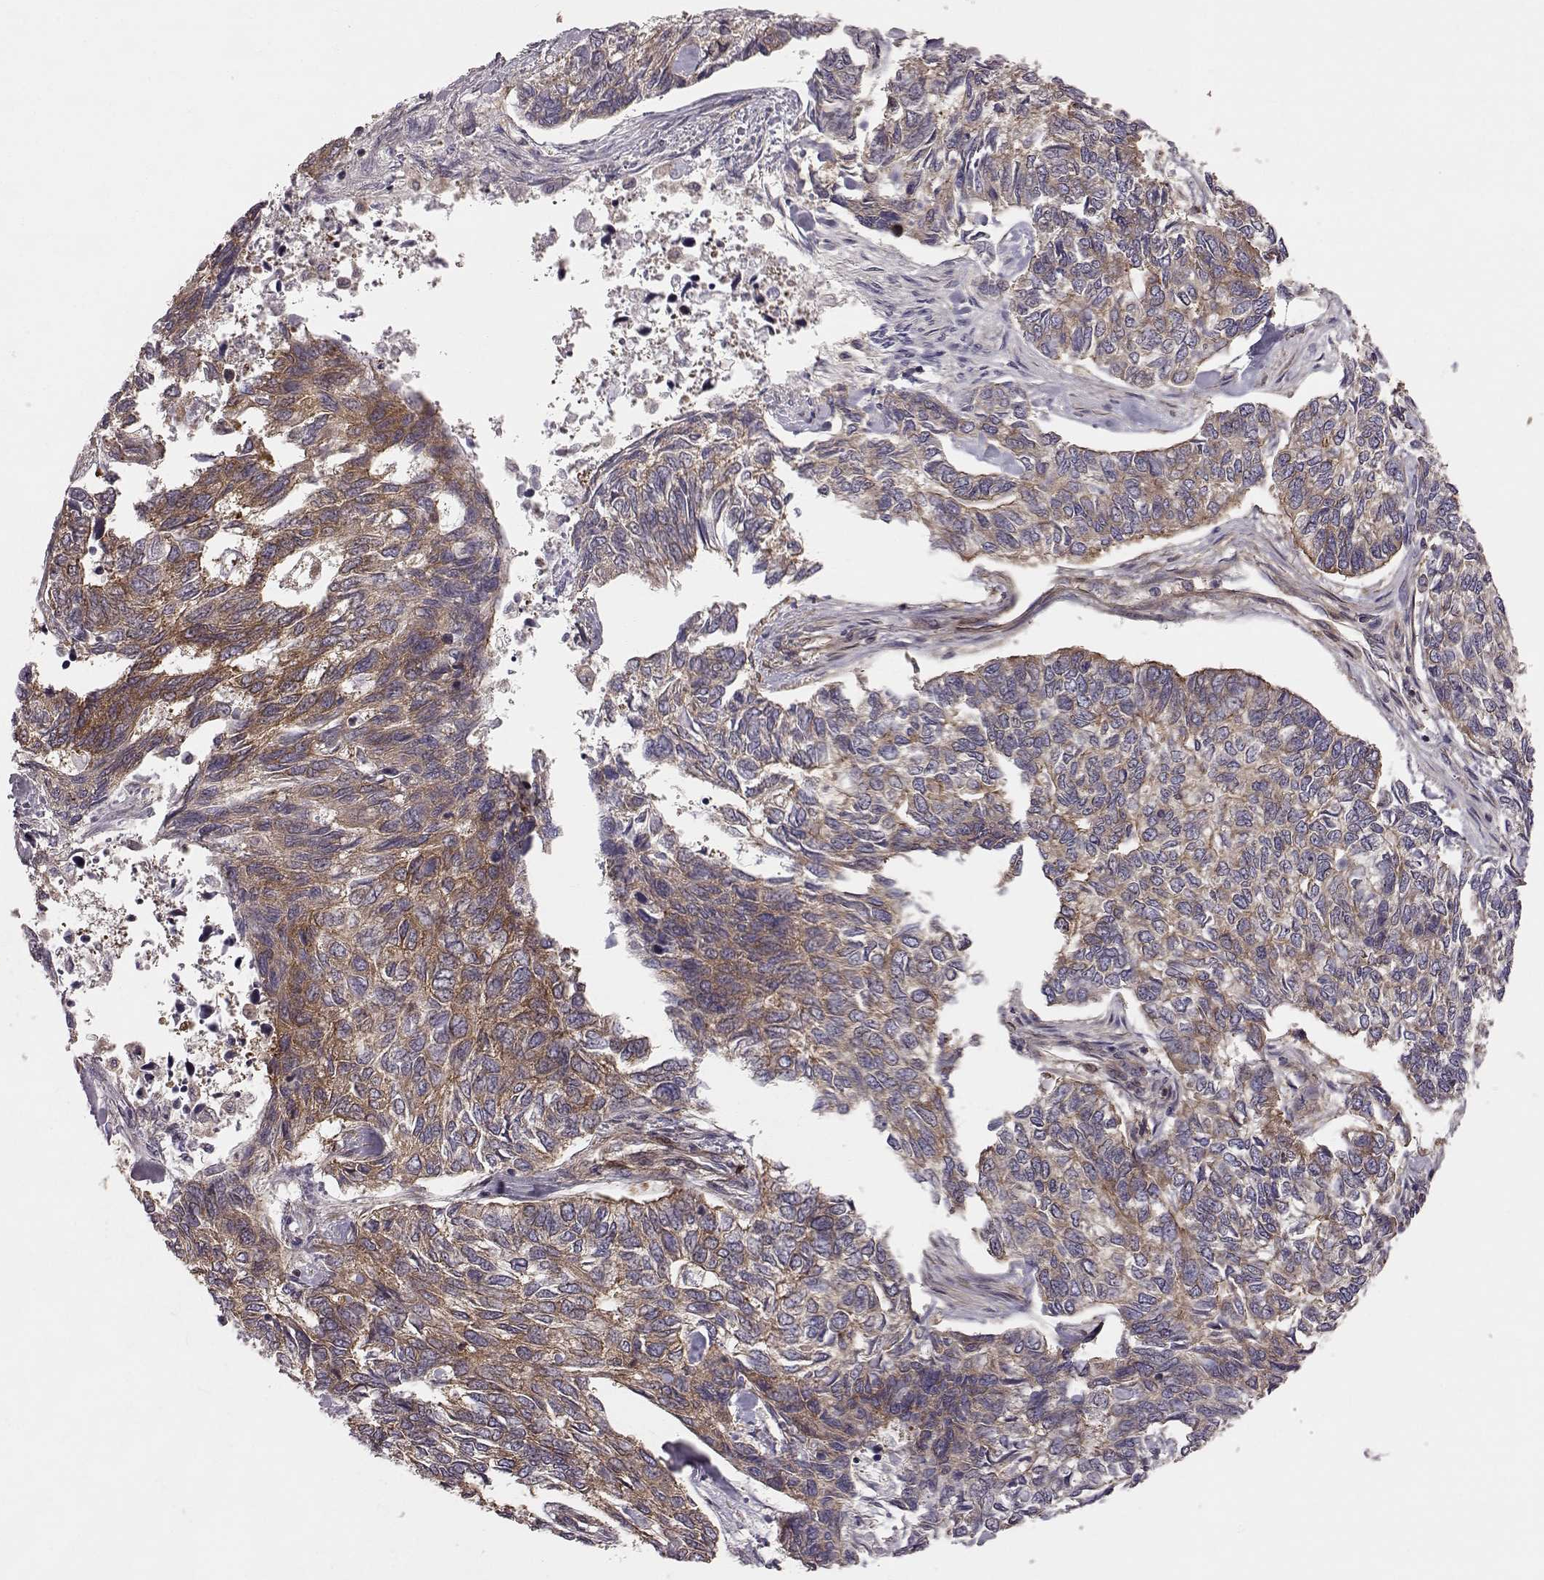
{"staining": {"intensity": "moderate", "quantity": "25%-75%", "location": "cytoplasmic/membranous"}, "tissue": "skin cancer", "cell_type": "Tumor cells", "image_type": "cancer", "snomed": [{"axis": "morphology", "description": "Basal cell carcinoma"}, {"axis": "topography", "description": "Skin"}], "caption": "Immunohistochemistry (DAB) staining of skin basal cell carcinoma reveals moderate cytoplasmic/membranous protein expression in about 25%-75% of tumor cells.", "gene": "RABGAP1", "patient": {"sex": "female", "age": 65}}